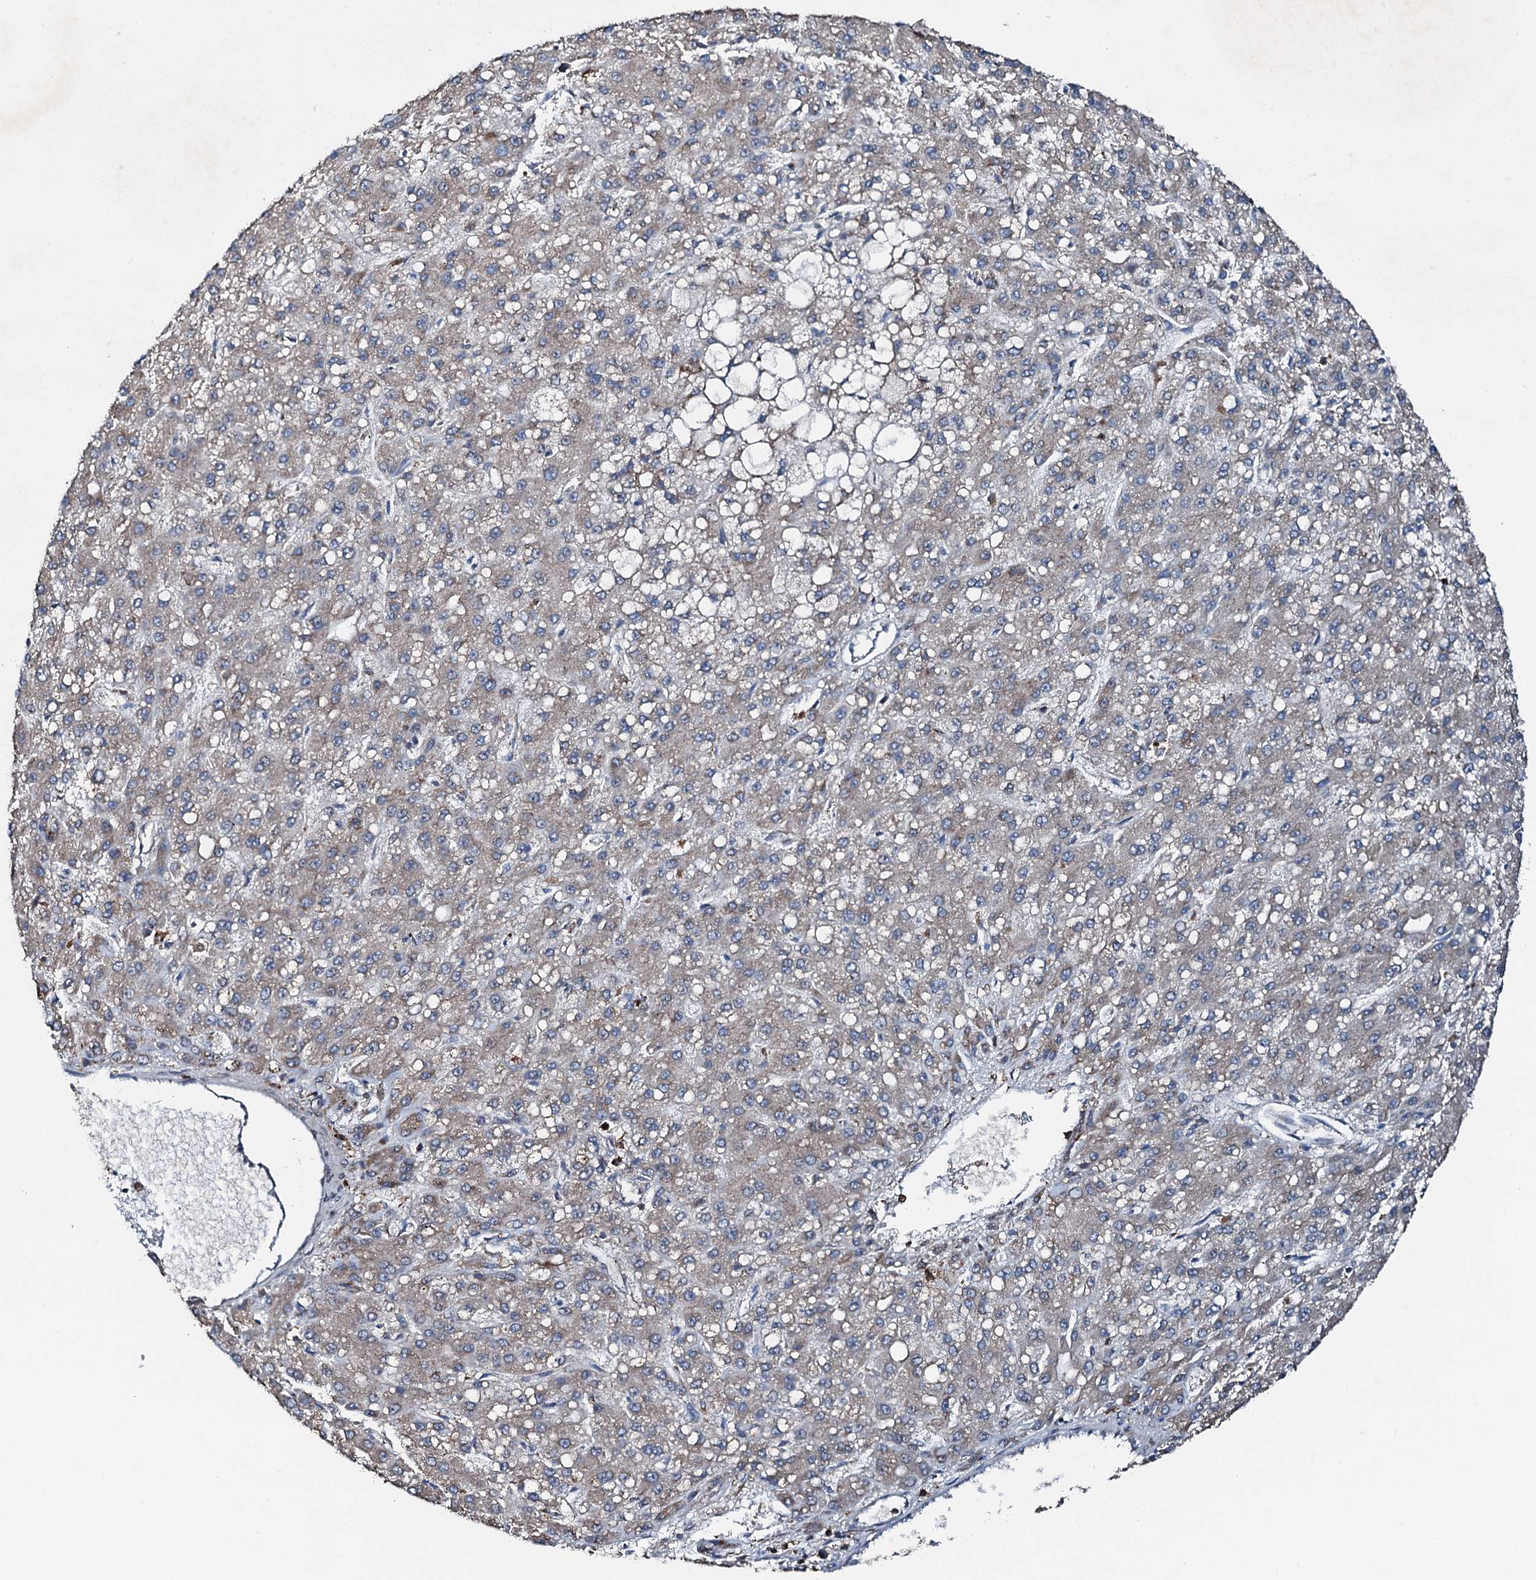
{"staining": {"intensity": "negative", "quantity": "none", "location": "none"}, "tissue": "liver cancer", "cell_type": "Tumor cells", "image_type": "cancer", "snomed": [{"axis": "morphology", "description": "Carcinoma, Hepatocellular, NOS"}, {"axis": "topography", "description": "Liver"}], "caption": "This photomicrograph is of liver hepatocellular carcinoma stained with IHC to label a protein in brown with the nuclei are counter-stained blue. There is no staining in tumor cells.", "gene": "EDC4", "patient": {"sex": "male", "age": 67}}